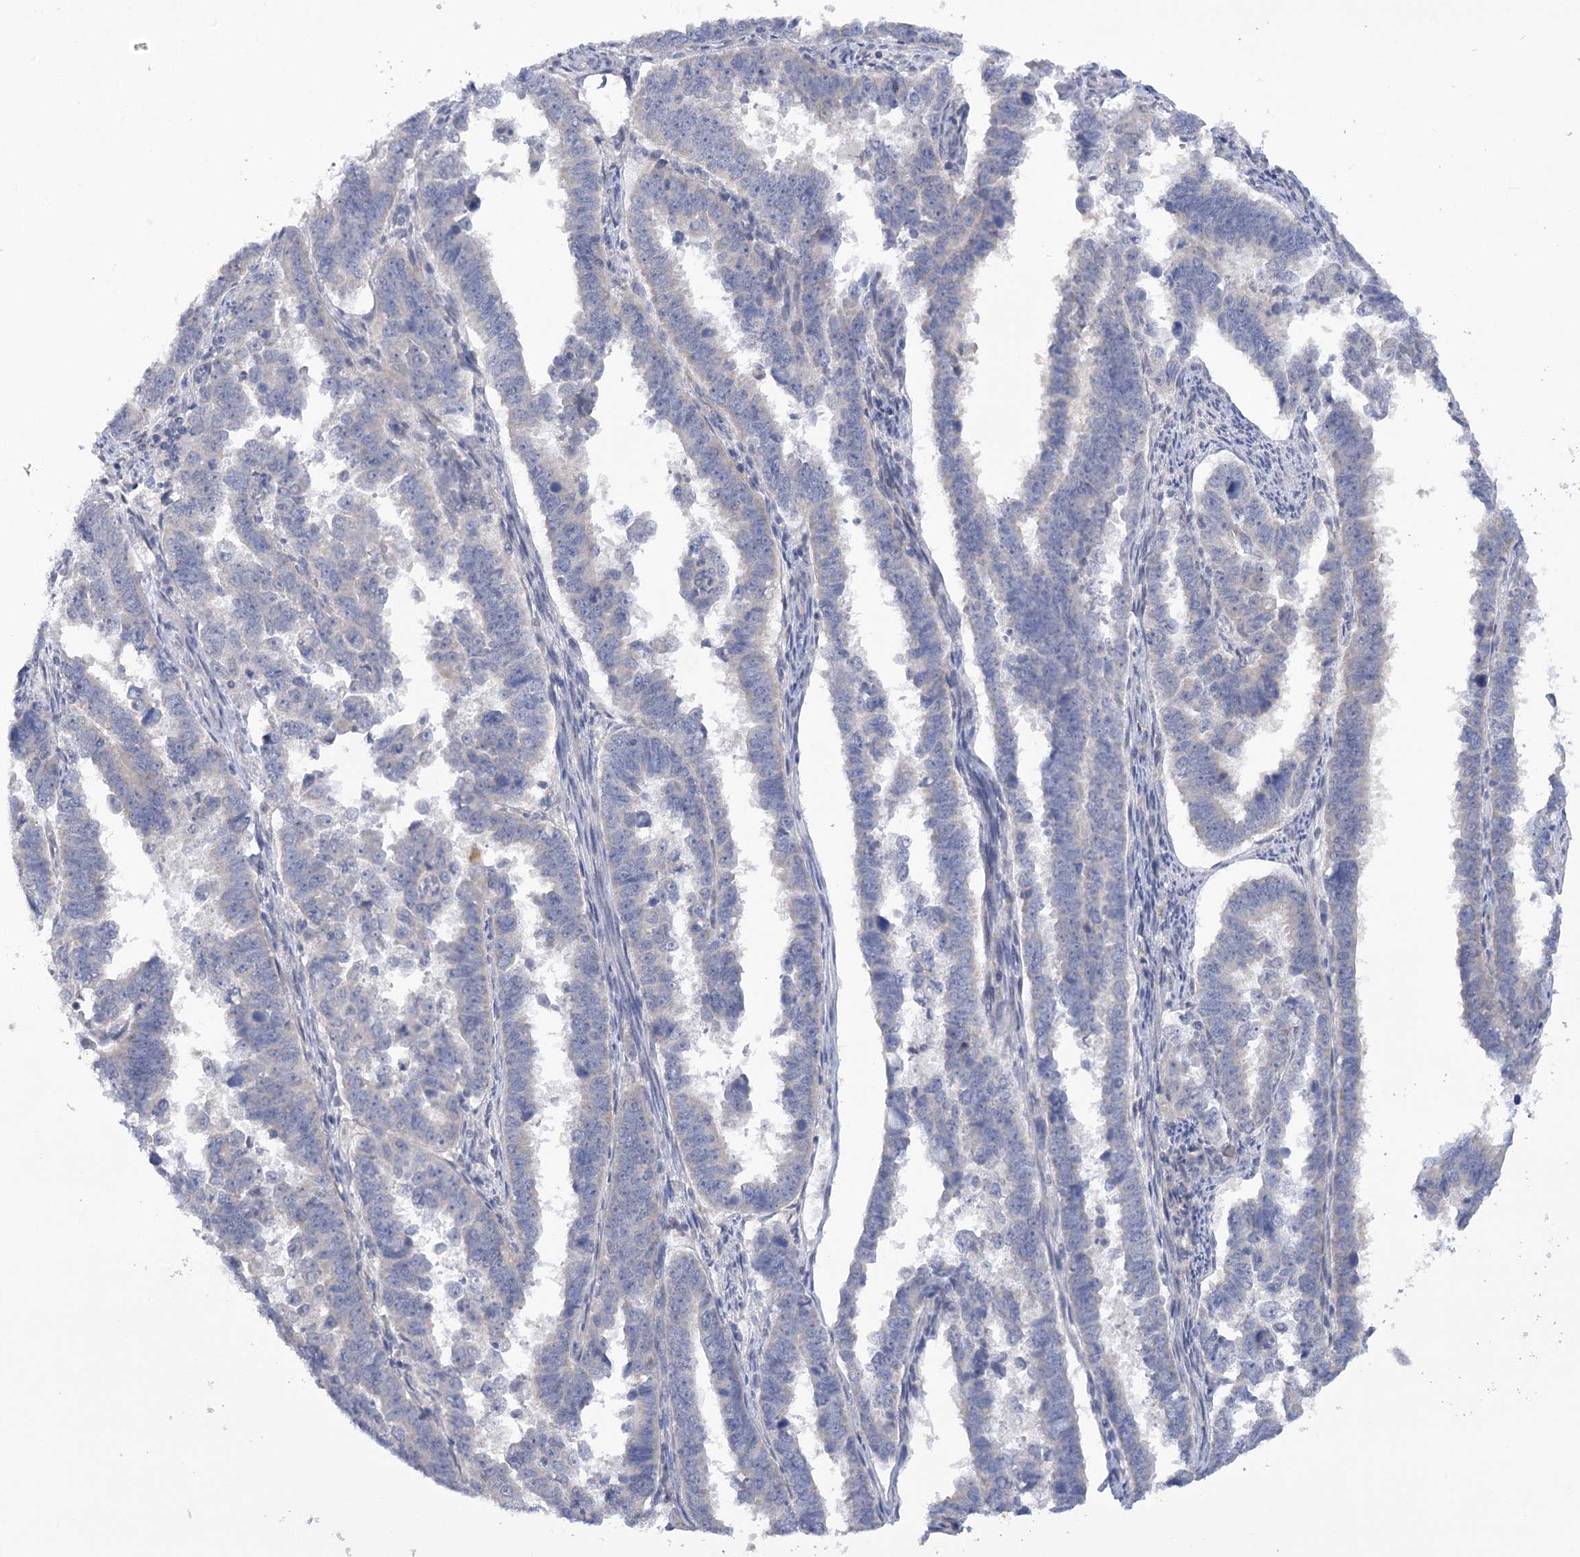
{"staining": {"intensity": "negative", "quantity": "none", "location": "none"}, "tissue": "endometrial cancer", "cell_type": "Tumor cells", "image_type": "cancer", "snomed": [{"axis": "morphology", "description": "Adenocarcinoma, NOS"}, {"axis": "topography", "description": "Endometrium"}], "caption": "Photomicrograph shows no significant protein staining in tumor cells of adenocarcinoma (endometrial).", "gene": "DCUN1D1", "patient": {"sex": "female", "age": 75}}